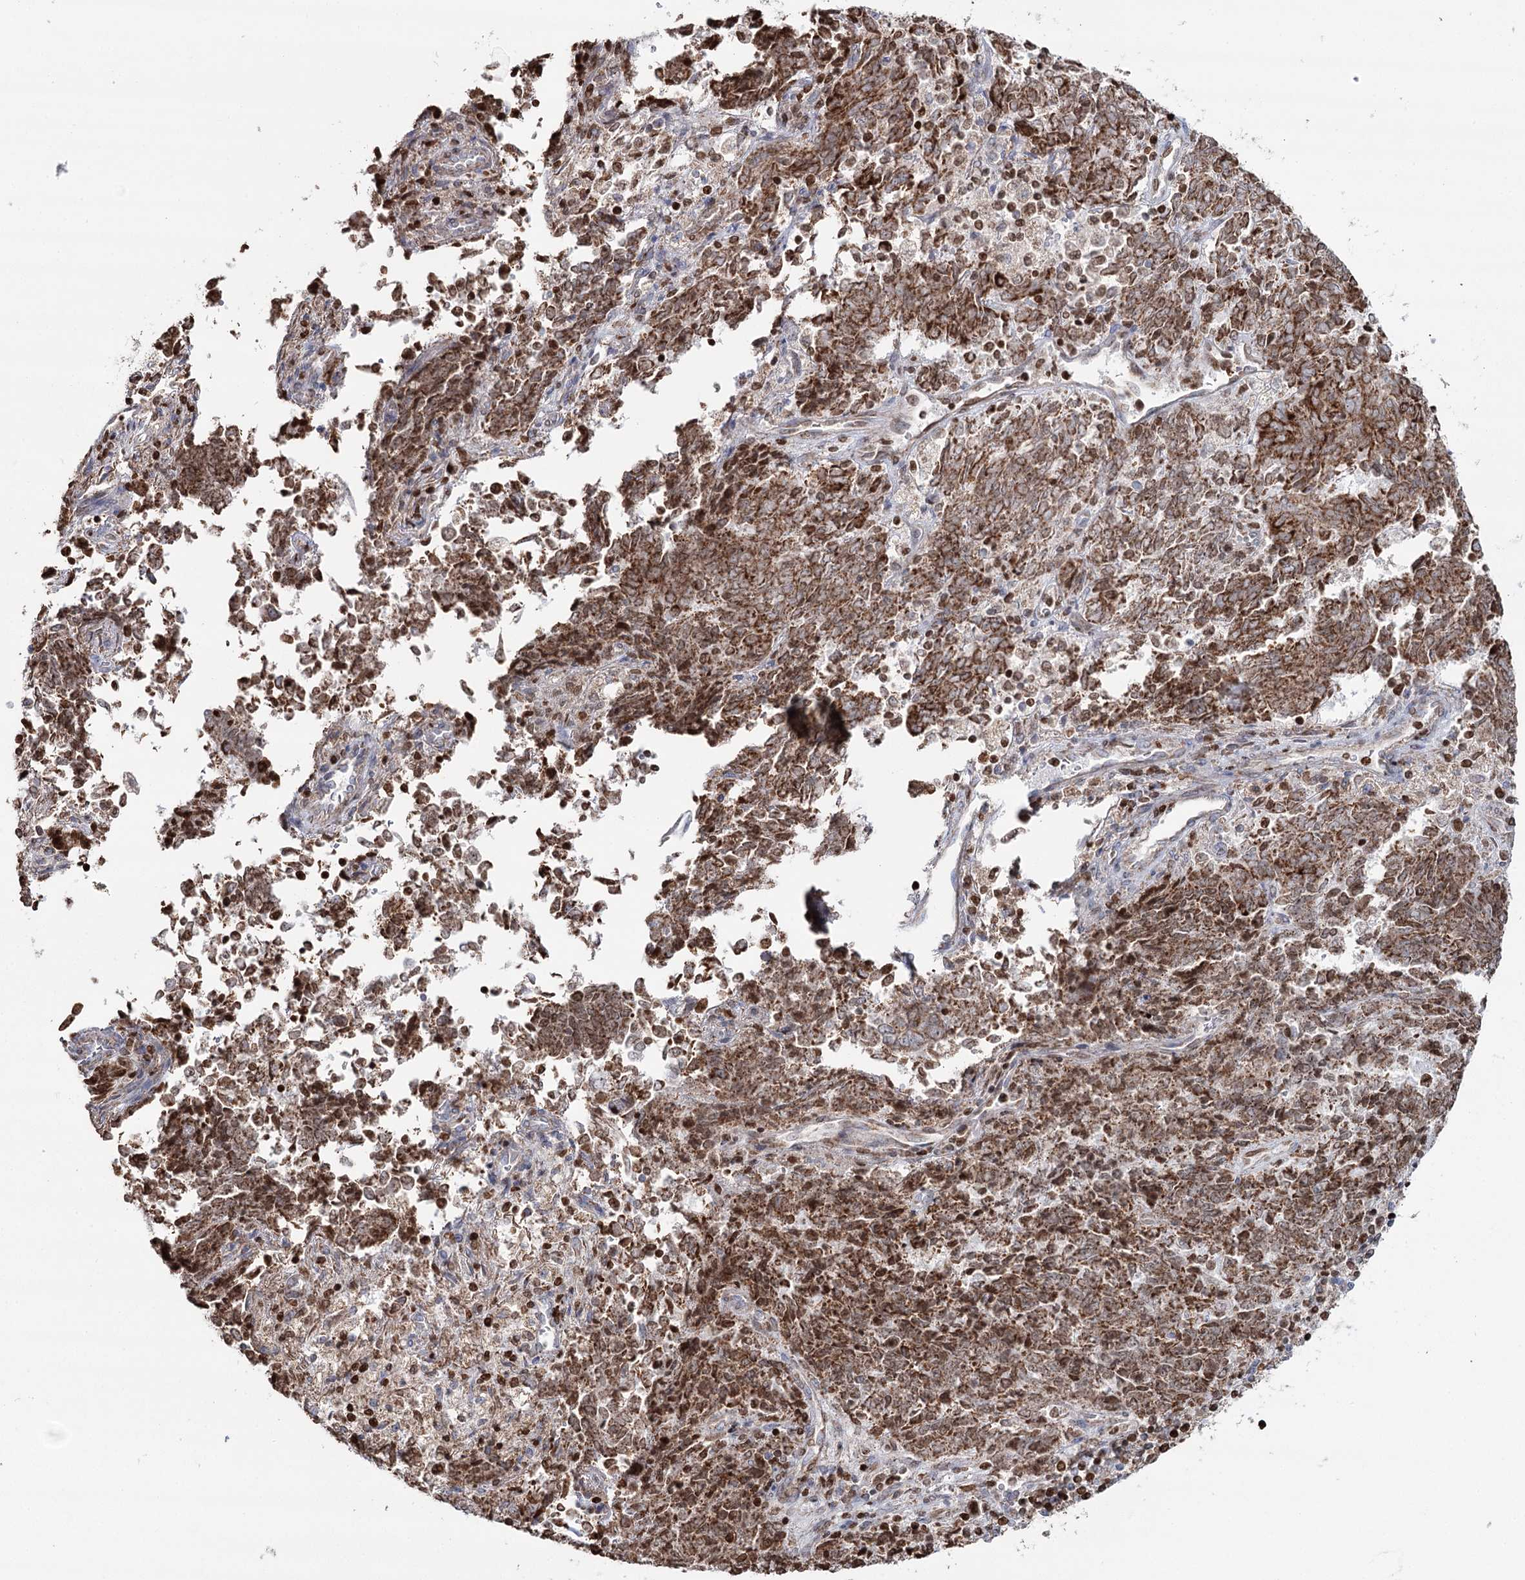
{"staining": {"intensity": "moderate", "quantity": ">75%", "location": "cytoplasmic/membranous,nuclear"}, "tissue": "endometrial cancer", "cell_type": "Tumor cells", "image_type": "cancer", "snomed": [{"axis": "morphology", "description": "Adenocarcinoma, NOS"}, {"axis": "topography", "description": "Endometrium"}], "caption": "Immunohistochemical staining of human endometrial adenocarcinoma demonstrates medium levels of moderate cytoplasmic/membranous and nuclear protein staining in about >75% of tumor cells.", "gene": "PDHX", "patient": {"sex": "female", "age": 80}}